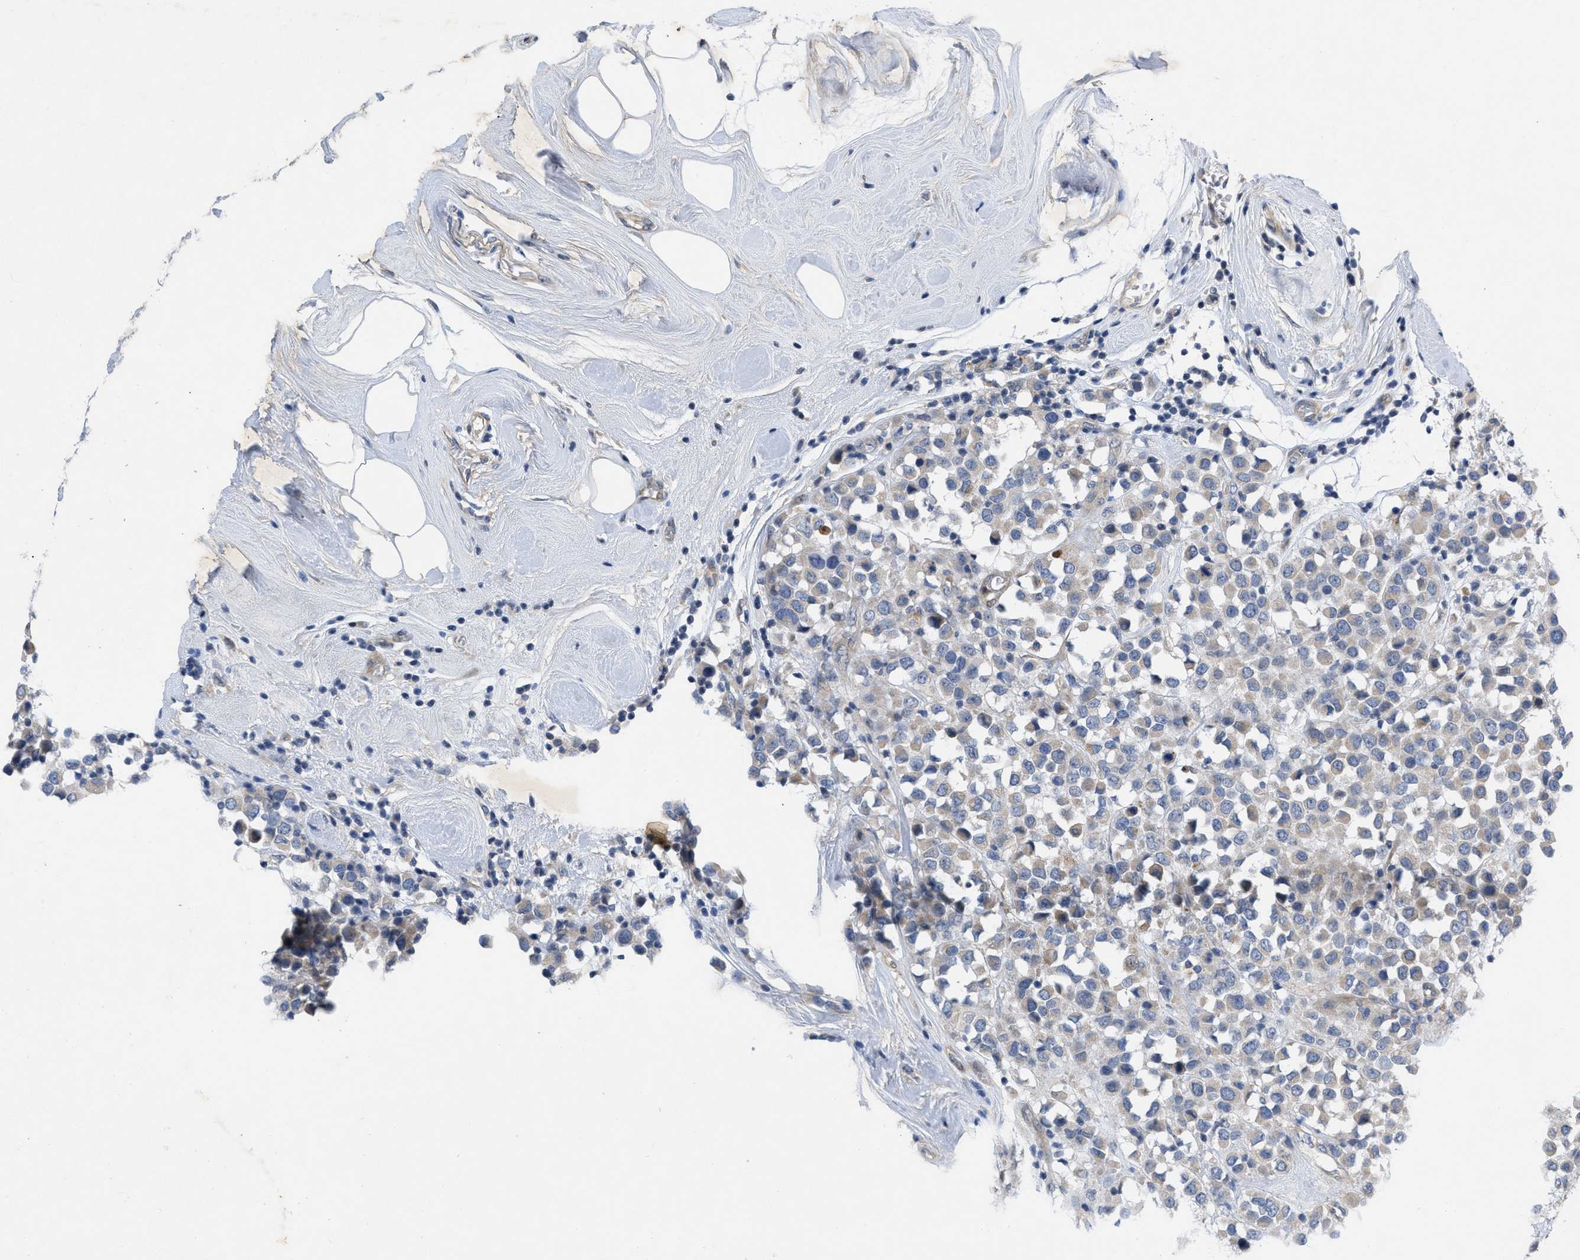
{"staining": {"intensity": "weak", "quantity": ">75%", "location": "cytoplasmic/membranous"}, "tissue": "breast cancer", "cell_type": "Tumor cells", "image_type": "cancer", "snomed": [{"axis": "morphology", "description": "Duct carcinoma"}, {"axis": "topography", "description": "Breast"}], "caption": "Brown immunohistochemical staining in breast cancer displays weak cytoplasmic/membranous staining in about >75% of tumor cells.", "gene": "NDEL1", "patient": {"sex": "female", "age": 61}}